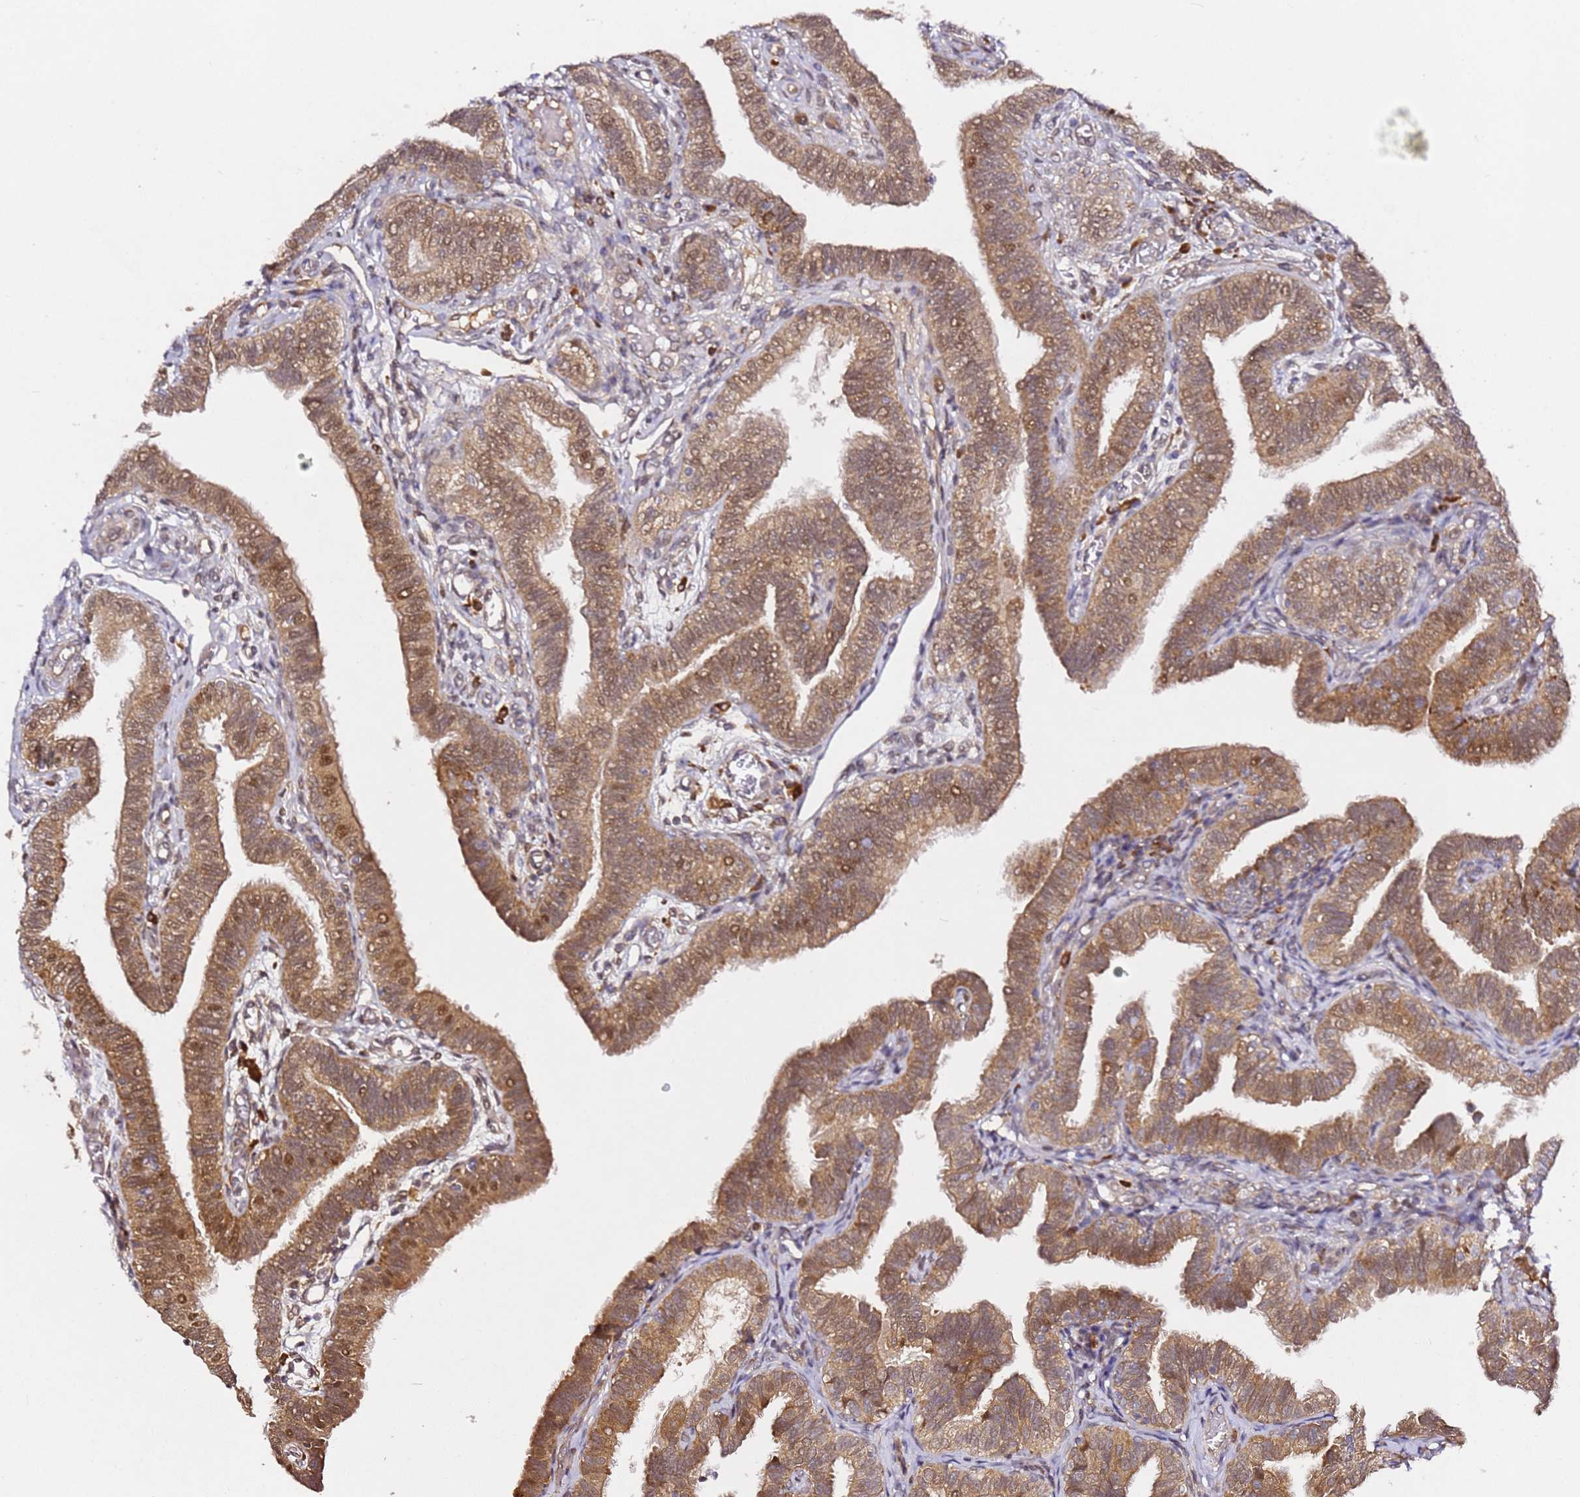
{"staining": {"intensity": "moderate", "quantity": ">75%", "location": "cytoplasmic/membranous"}, "tissue": "fallopian tube", "cell_type": "Glandular cells", "image_type": "normal", "snomed": [{"axis": "morphology", "description": "Normal tissue, NOS"}, {"axis": "topography", "description": "Fallopian tube"}], "caption": "High-magnification brightfield microscopy of normal fallopian tube stained with DAB (brown) and counterstained with hematoxylin (blue). glandular cells exhibit moderate cytoplasmic/membranous expression is present in about>75% of cells.", "gene": "ALG11", "patient": {"sex": "female", "age": 39}}